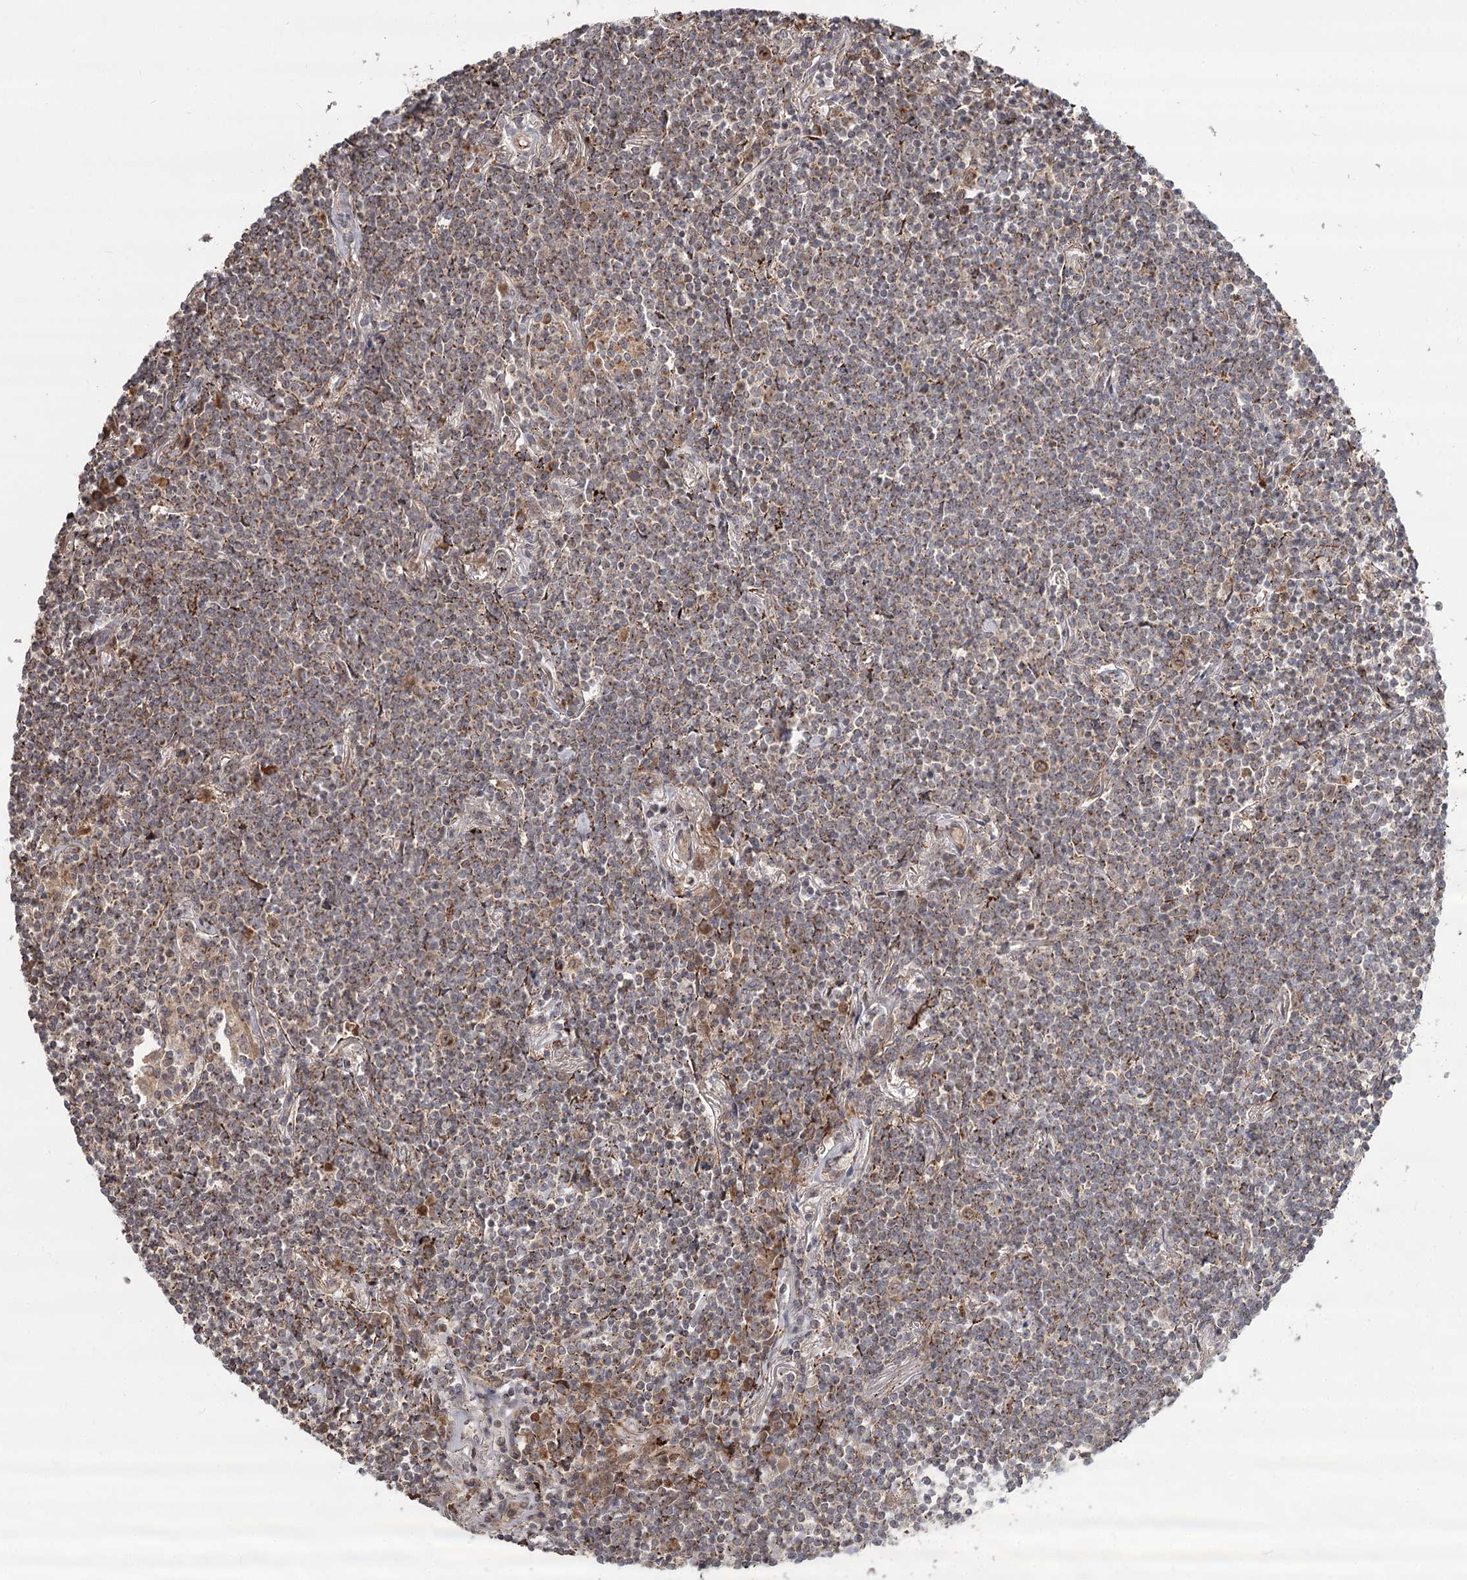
{"staining": {"intensity": "moderate", "quantity": "25%-75%", "location": "cytoplasmic/membranous"}, "tissue": "lymphoma", "cell_type": "Tumor cells", "image_type": "cancer", "snomed": [{"axis": "morphology", "description": "Malignant lymphoma, non-Hodgkin's type, Low grade"}, {"axis": "topography", "description": "Lung"}], "caption": "There is medium levels of moderate cytoplasmic/membranous positivity in tumor cells of lymphoma, as demonstrated by immunohistochemical staining (brown color).", "gene": "CDC123", "patient": {"sex": "female", "age": 71}}